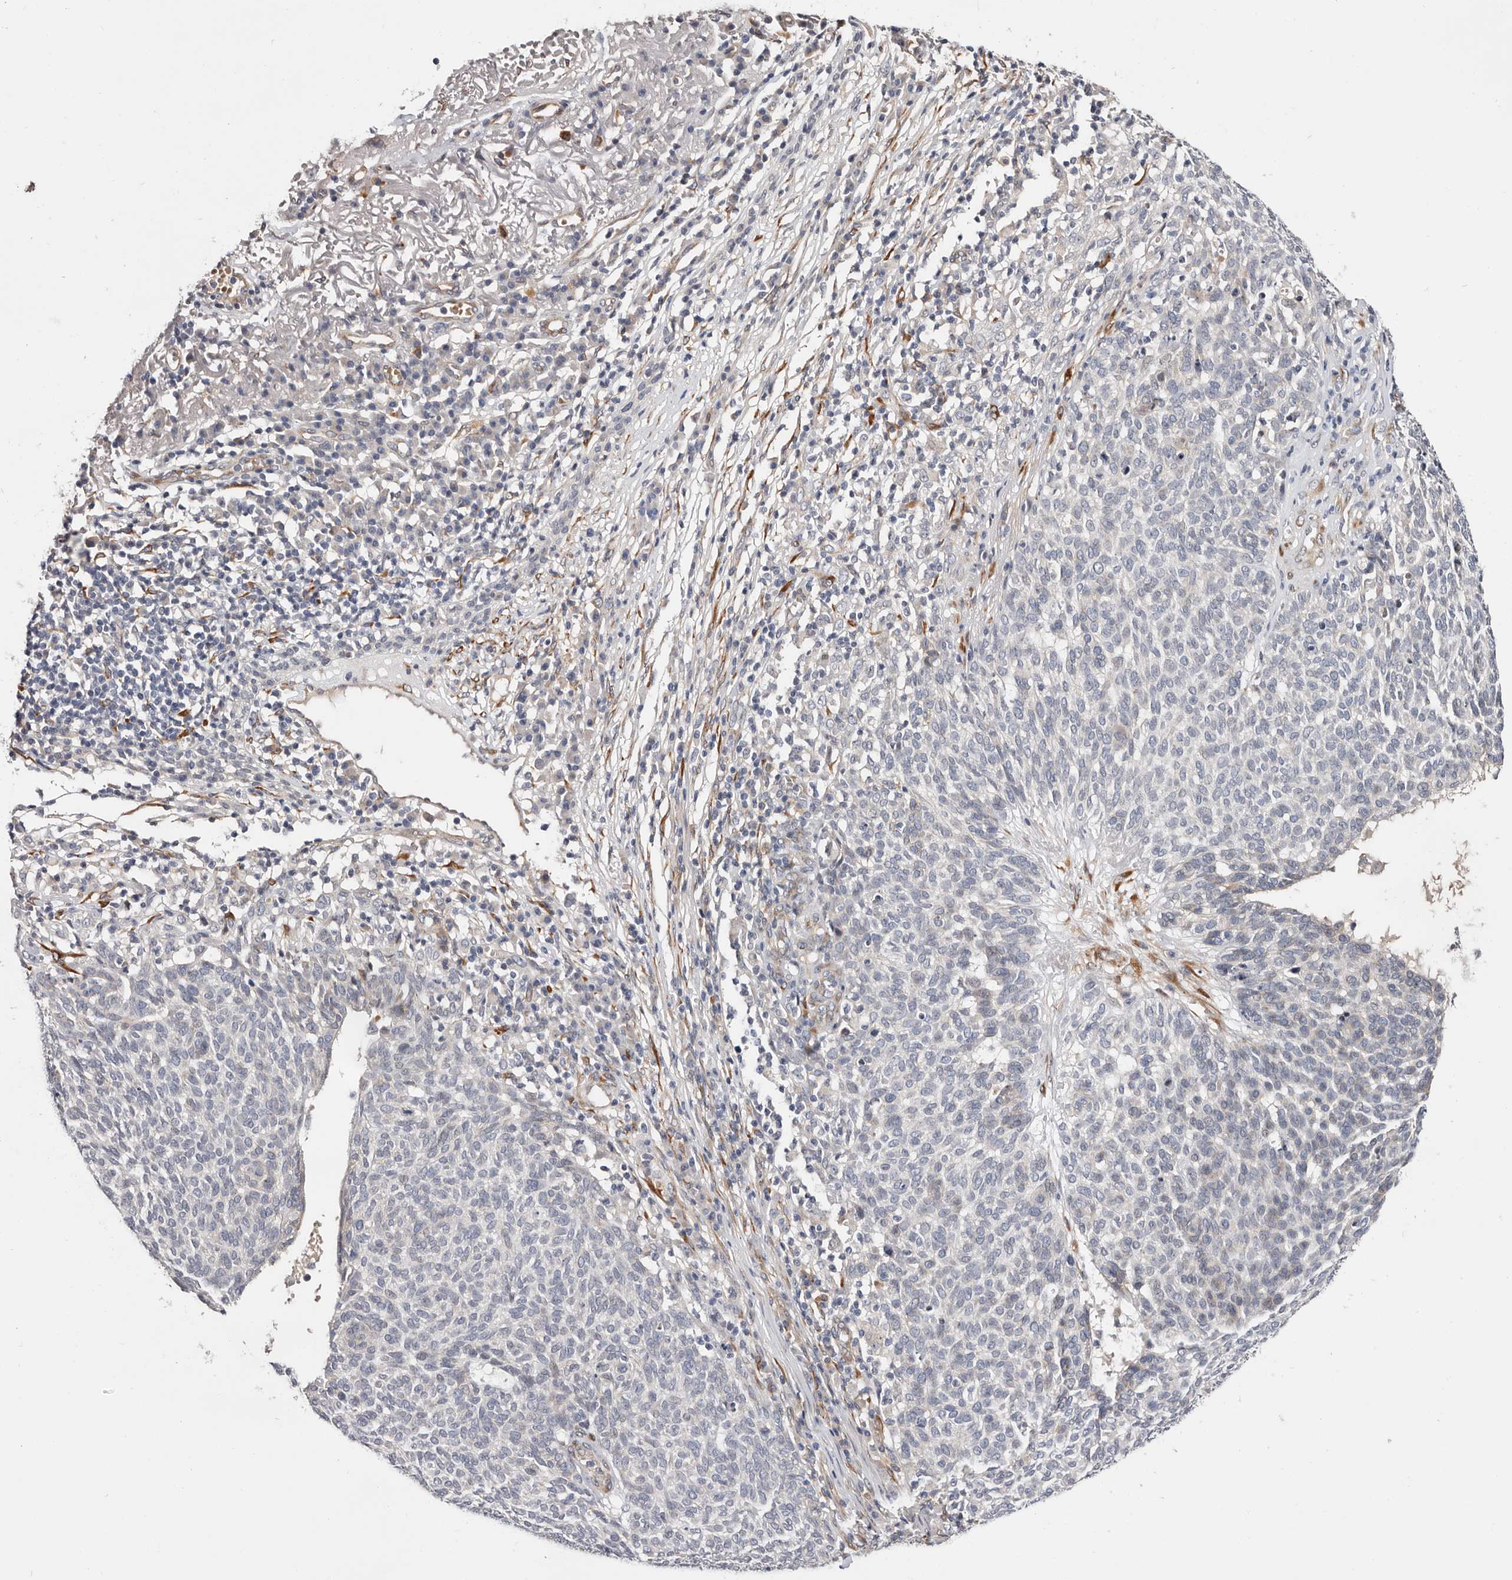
{"staining": {"intensity": "negative", "quantity": "none", "location": "none"}, "tissue": "skin cancer", "cell_type": "Tumor cells", "image_type": "cancer", "snomed": [{"axis": "morphology", "description": "Squamous cell carcinoma, NOS"}, {"axis": "topography", "description": "Skin"}], "caption": "This is an IHC micrograph of skin cancer (squamous cell carcinoma). There is no expression in tumor cells.", "gene": "USH1C", "patient": {"sex": "female", "age": 90}}